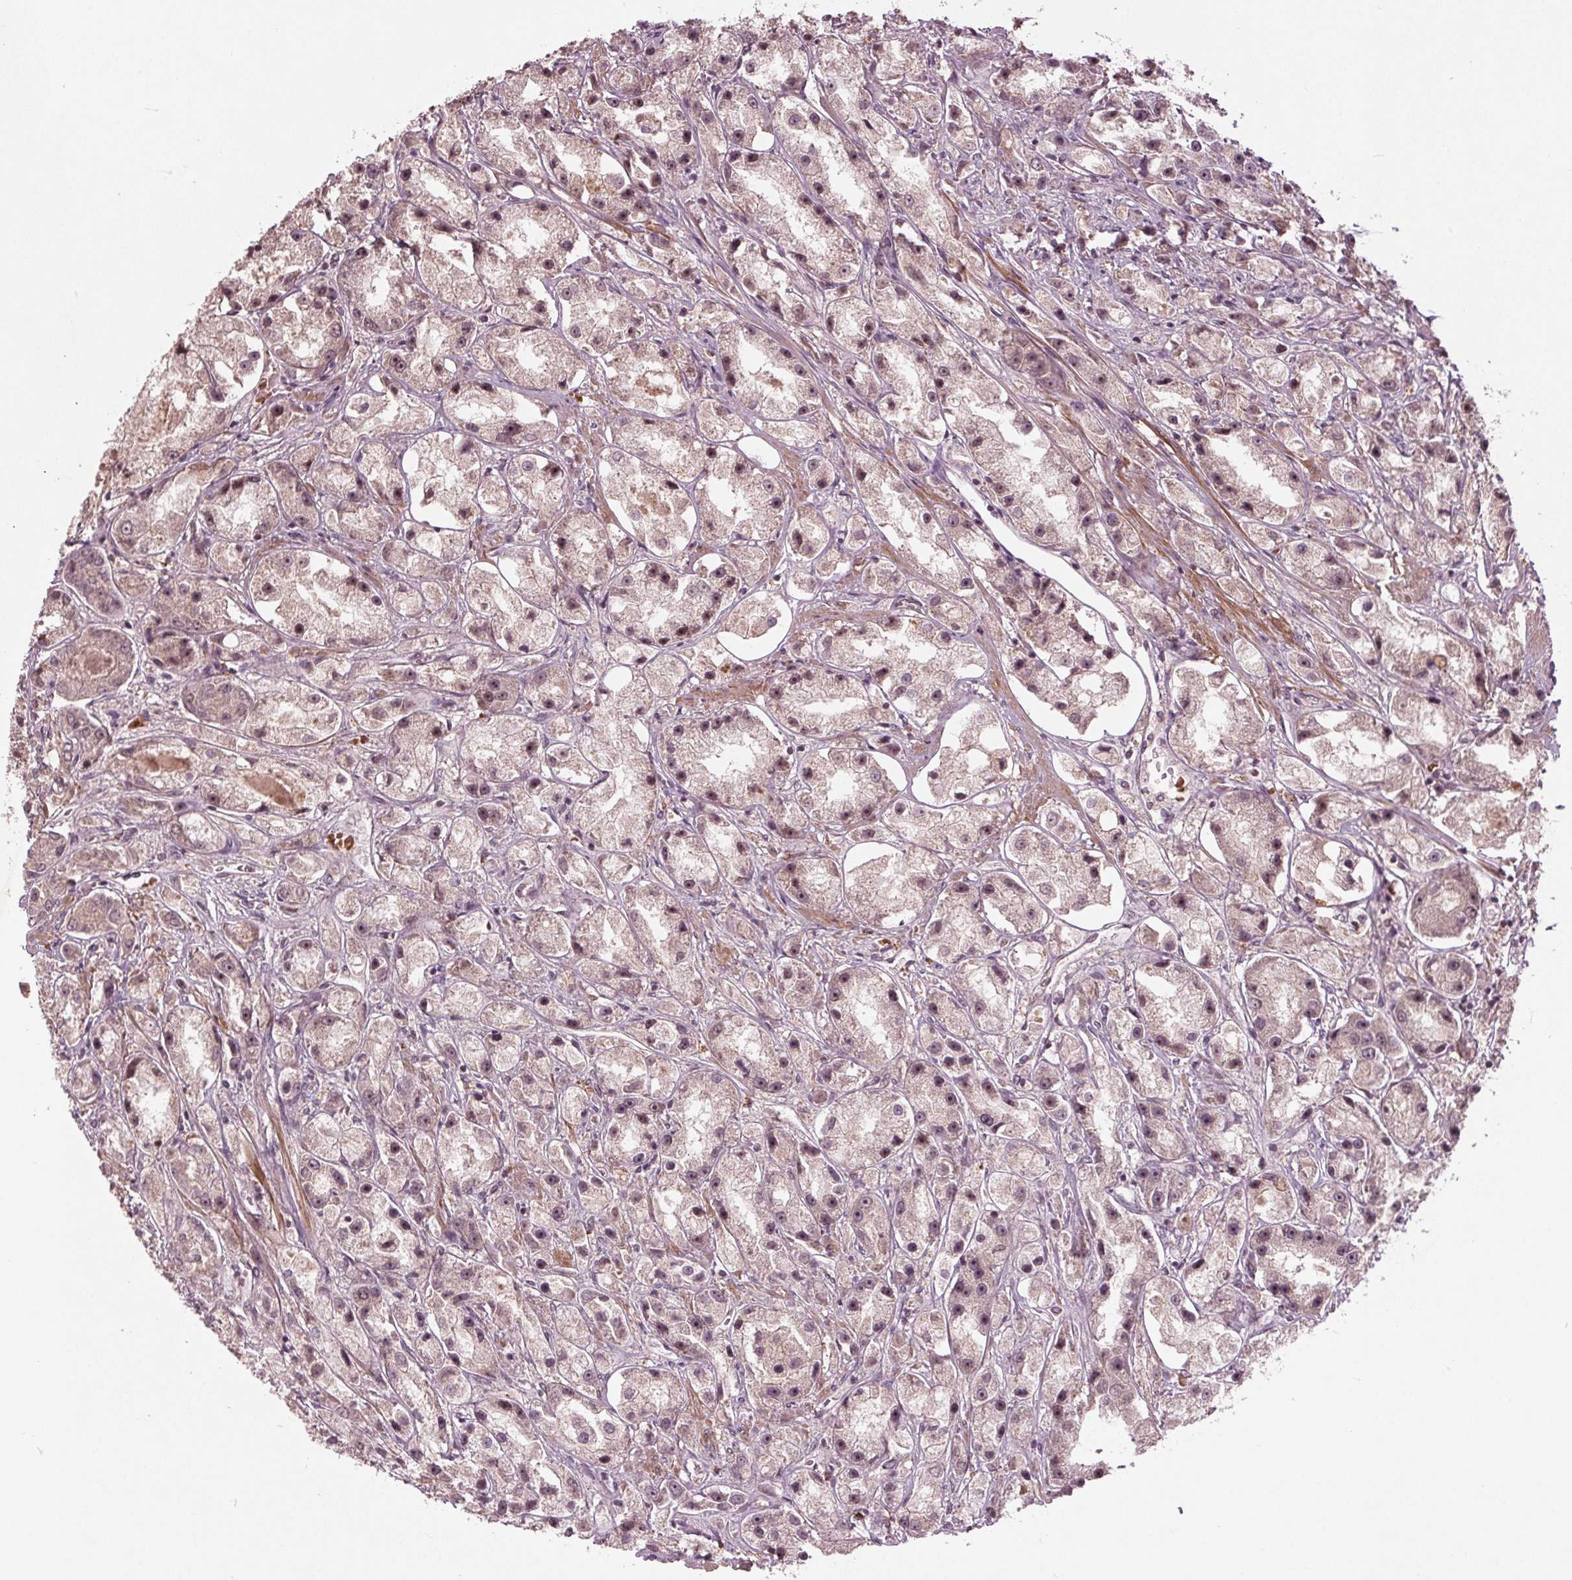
{"staining": {"intensity": "negative", "quantity": "none", "location": "none"}, "tissue": "prostate cancer", "cell_type": "Tumor cells", "image_type": "cancer", "snomed": [{"axis": "morphology", "description": "Adenocarcinoma, High grade"}, {"axis": "topography", "description": "Prostate"}], "caption": "High magnification brightfield microscopy of prostate cancer stained with DAB (brown) and counterstained with hematoxylin (blue): tumor cells show no significant positivity.", "gene": "CDKL4", "patient": {"sex": "male", "age": 67}}